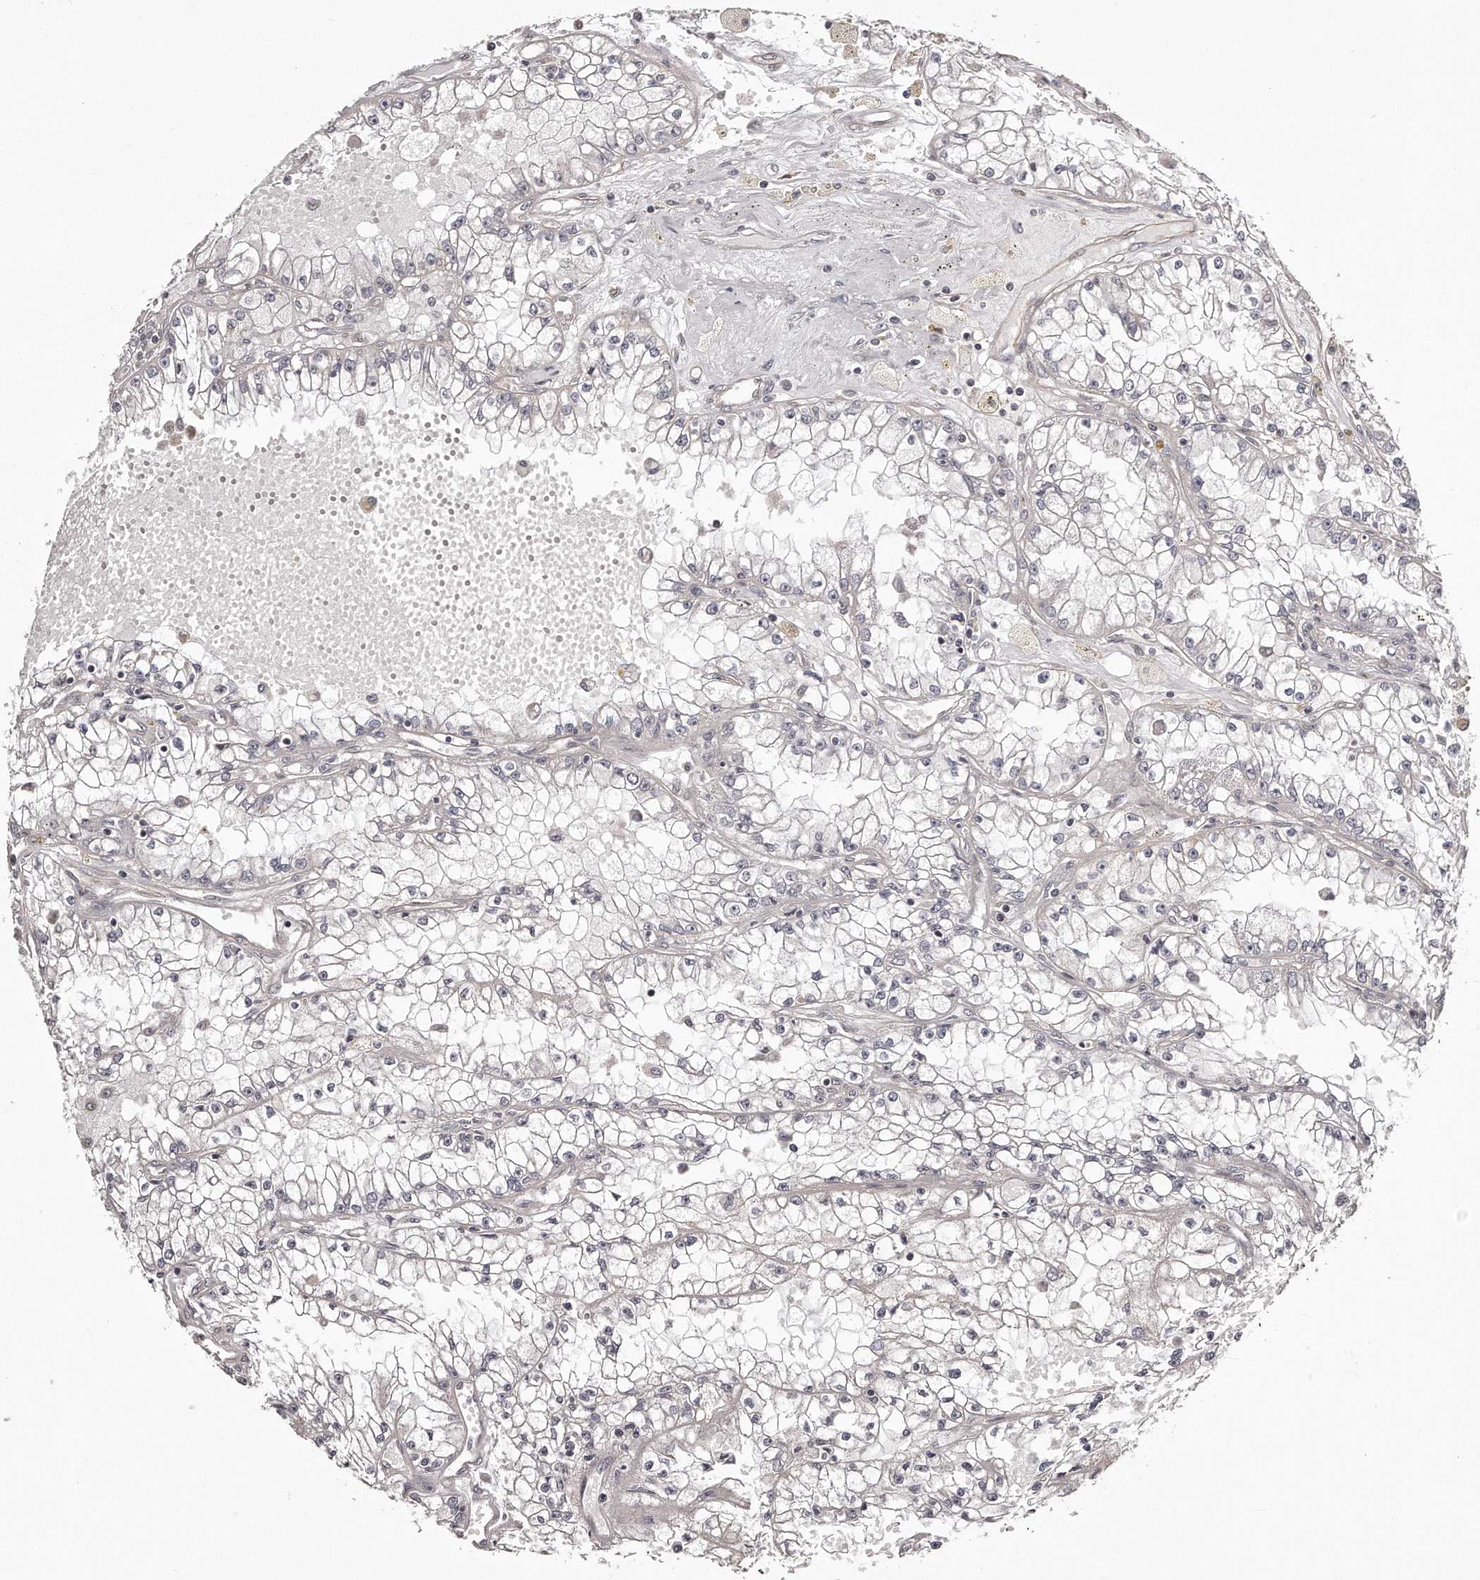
{"staining": {"intensity": "negative", "quantity": "none", "location": "none"}, "tissue": "renal cancer", "cell_type": "Tumor cells", "image_type": "cancer", "snomed": [{"axis": "morphology", "description": "Adenocarcinoma, NOS"}, {"axis": "topography", "description": "Kidney"}], "caption": "There is no significant expression in tumor cells of adenocarcinoma (renal).", "gene": "TRAPPC14", "patient": {"sex": "male", "age": 56}}